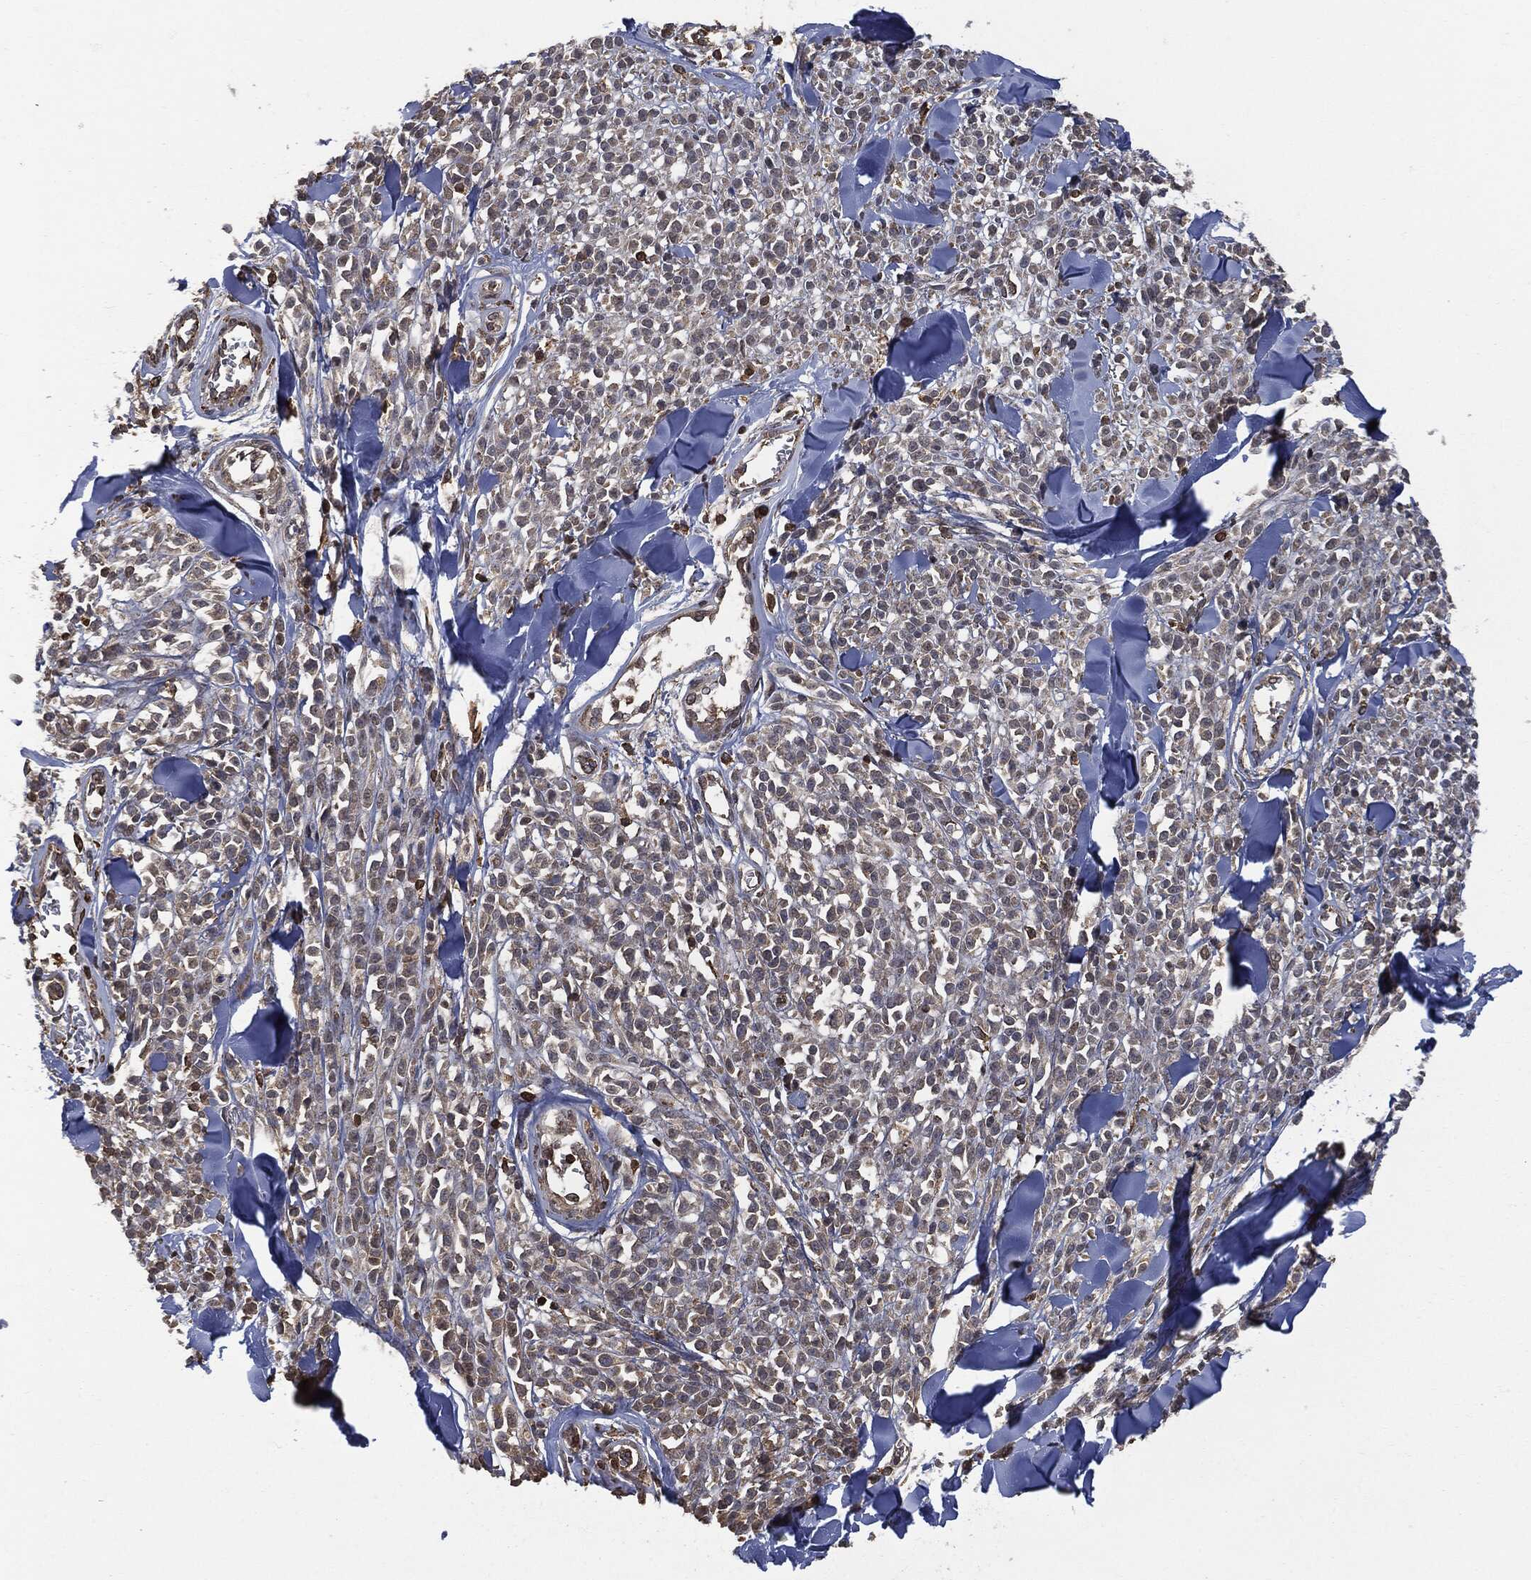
{"staining": {"intensity": "weak", "quantity": "<25%", "location": "cytoplasmic/membranous"}, "tissue": "melanoma", "cell_type": "Tumor cells", "image_type": "cancer", "snomed": [{"axis": "morphology", "description": "Malignant melanoma, NOS"}, {"axis": "topography", "description": "Skin"}, {"axis": "topography", "description": "Skin of trunk"}], "caption": "Malignant melanoma was stained to show a protein in brown. There is no significant expression in tumor cells.", "gene": "PSMB10", "patient": {"sex": "male", "age": 74}}